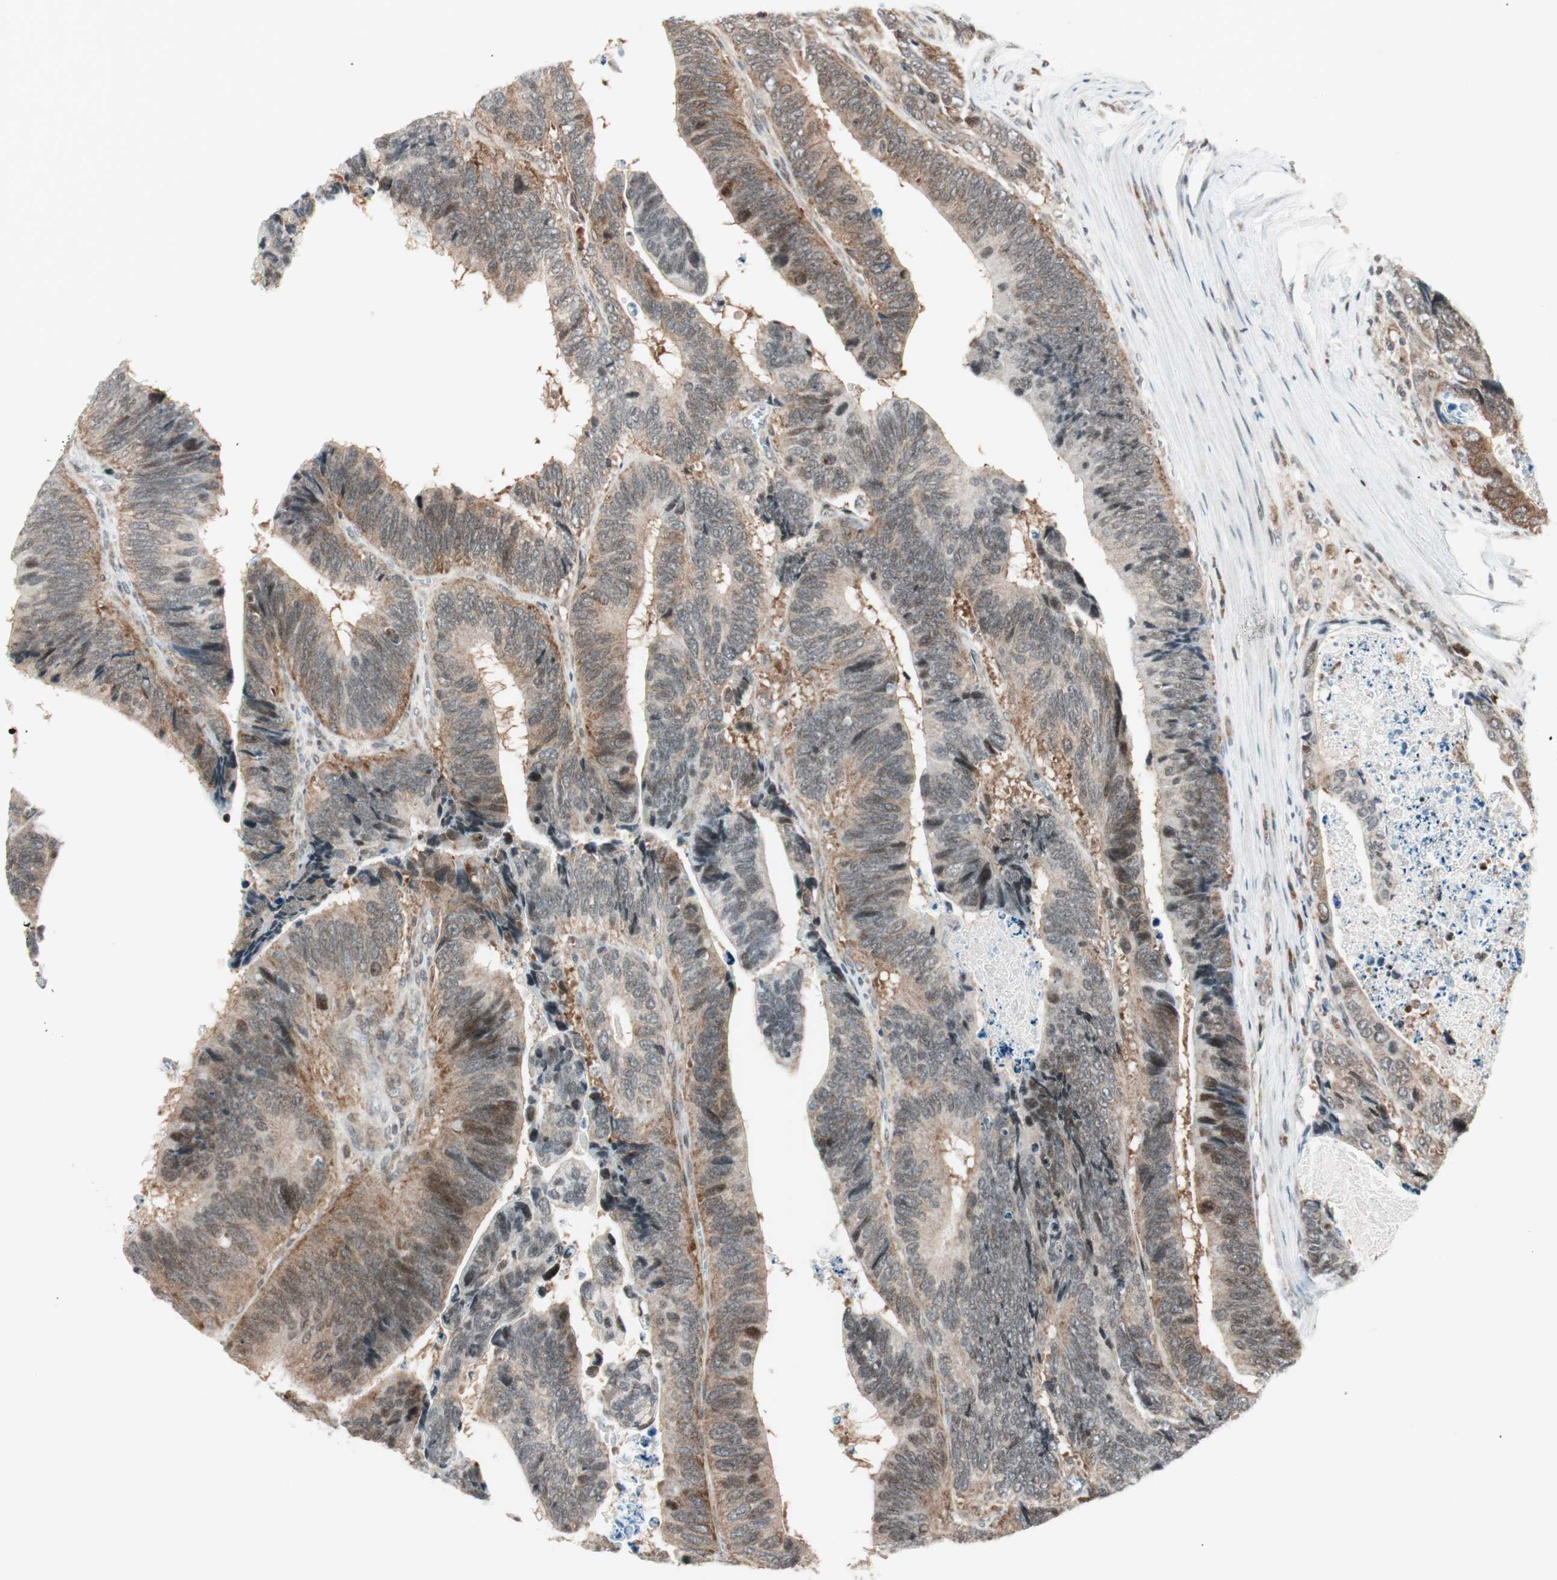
{"staining": {"intensity": "moderate", "quantity": ">75%", "location": "cytoplasmic/membranous"}, "tissue": "colorectal cancer", "cell_type": "Tumor cells", "image_type": "cancer", "snomed": [{"axis": "morphology", "description": "Adenocarcinoma, NOS"}, {"axis": "topography", "description": "Colon"}], "caption": "High-magnification brightfield microscopy of colorectal cancer stained with DAB (brown) and counterstained with hematoxylin (blue). tumor cells exhibit moderate cytoplasmic/membranous expression is identified in approximately>75% of cells. (DAB IHC with brightfield microscopy, high magnification).", "gene": "TPT1", "patient": {"sex": "male", "age": 72}}